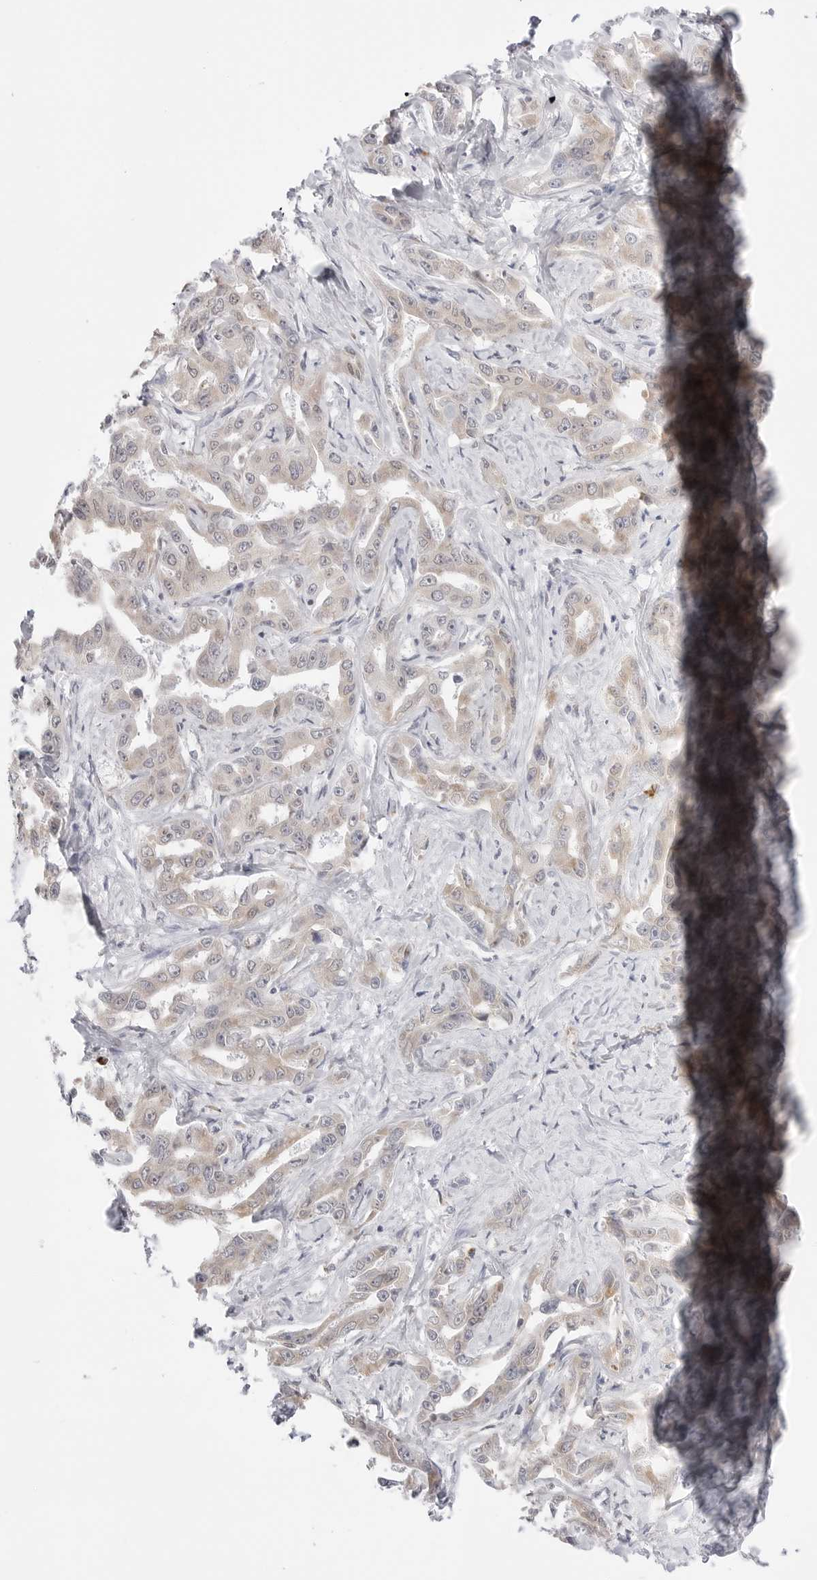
{"staining": {"intensity": "weak", "quantity": "25%-75%", "location": "cytoplasmic/membranous"}, "tissue": "liver cancer", "cell_type": "Tumor cells", "image_type": "cancer", "snomed": [{"axis": "morphology", "description": "Cholangiocarcinoma"}, {"axis": "topography", "description": "Liver"}], "caption": "This histopathology image demonstrates immunohistochemistry staining of human cholangiocarcinoma (liver), with low weak cytoplasmic/membranous expression in approximately 25%-75% of tumor cells.", "gene": "RPN1", "patient": {"sex": "male", "age": 59}}